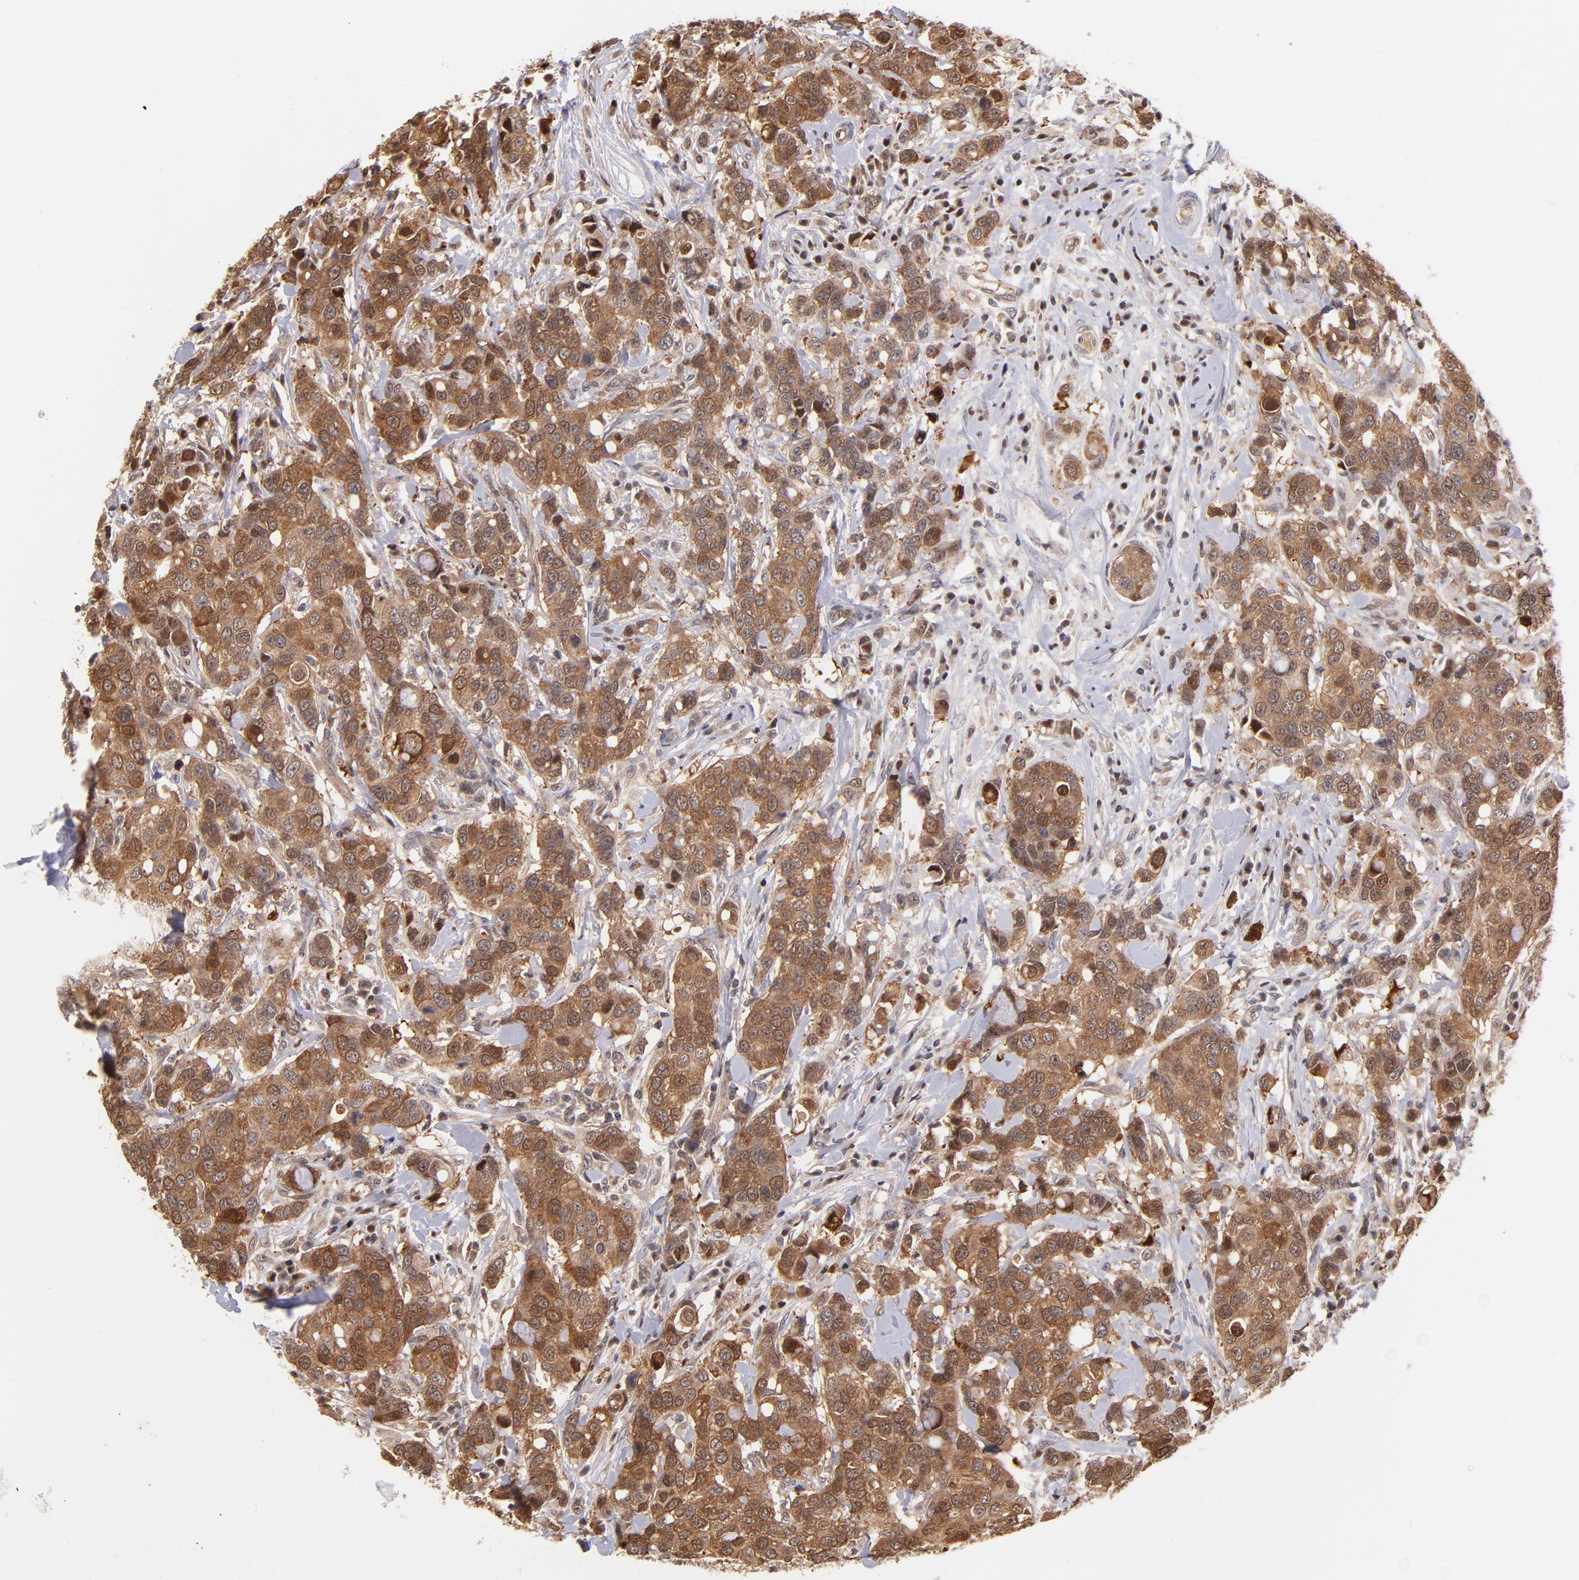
{"staining": {"intensity": "moderate", "quantity": ">75%", "location": "cytoplasmic/membranous"}, "tissue": "breast cancer", "cell_type": "Tumor cells", "image_type": "cancer", "snomed": [{"axis": "morphology", "description": "Duct carcinoma"}, {"axis": "topography", "description": "Breast"}], "caption": "Breast invasive ductal carcinoma was stained to show a protein in brown. There is medium levels of moderate cytoplasmic/membranous positivity in about >75% of tumor cells.", "gene": "YWHAB", "patient": {"sex": "female", "age": 27}}